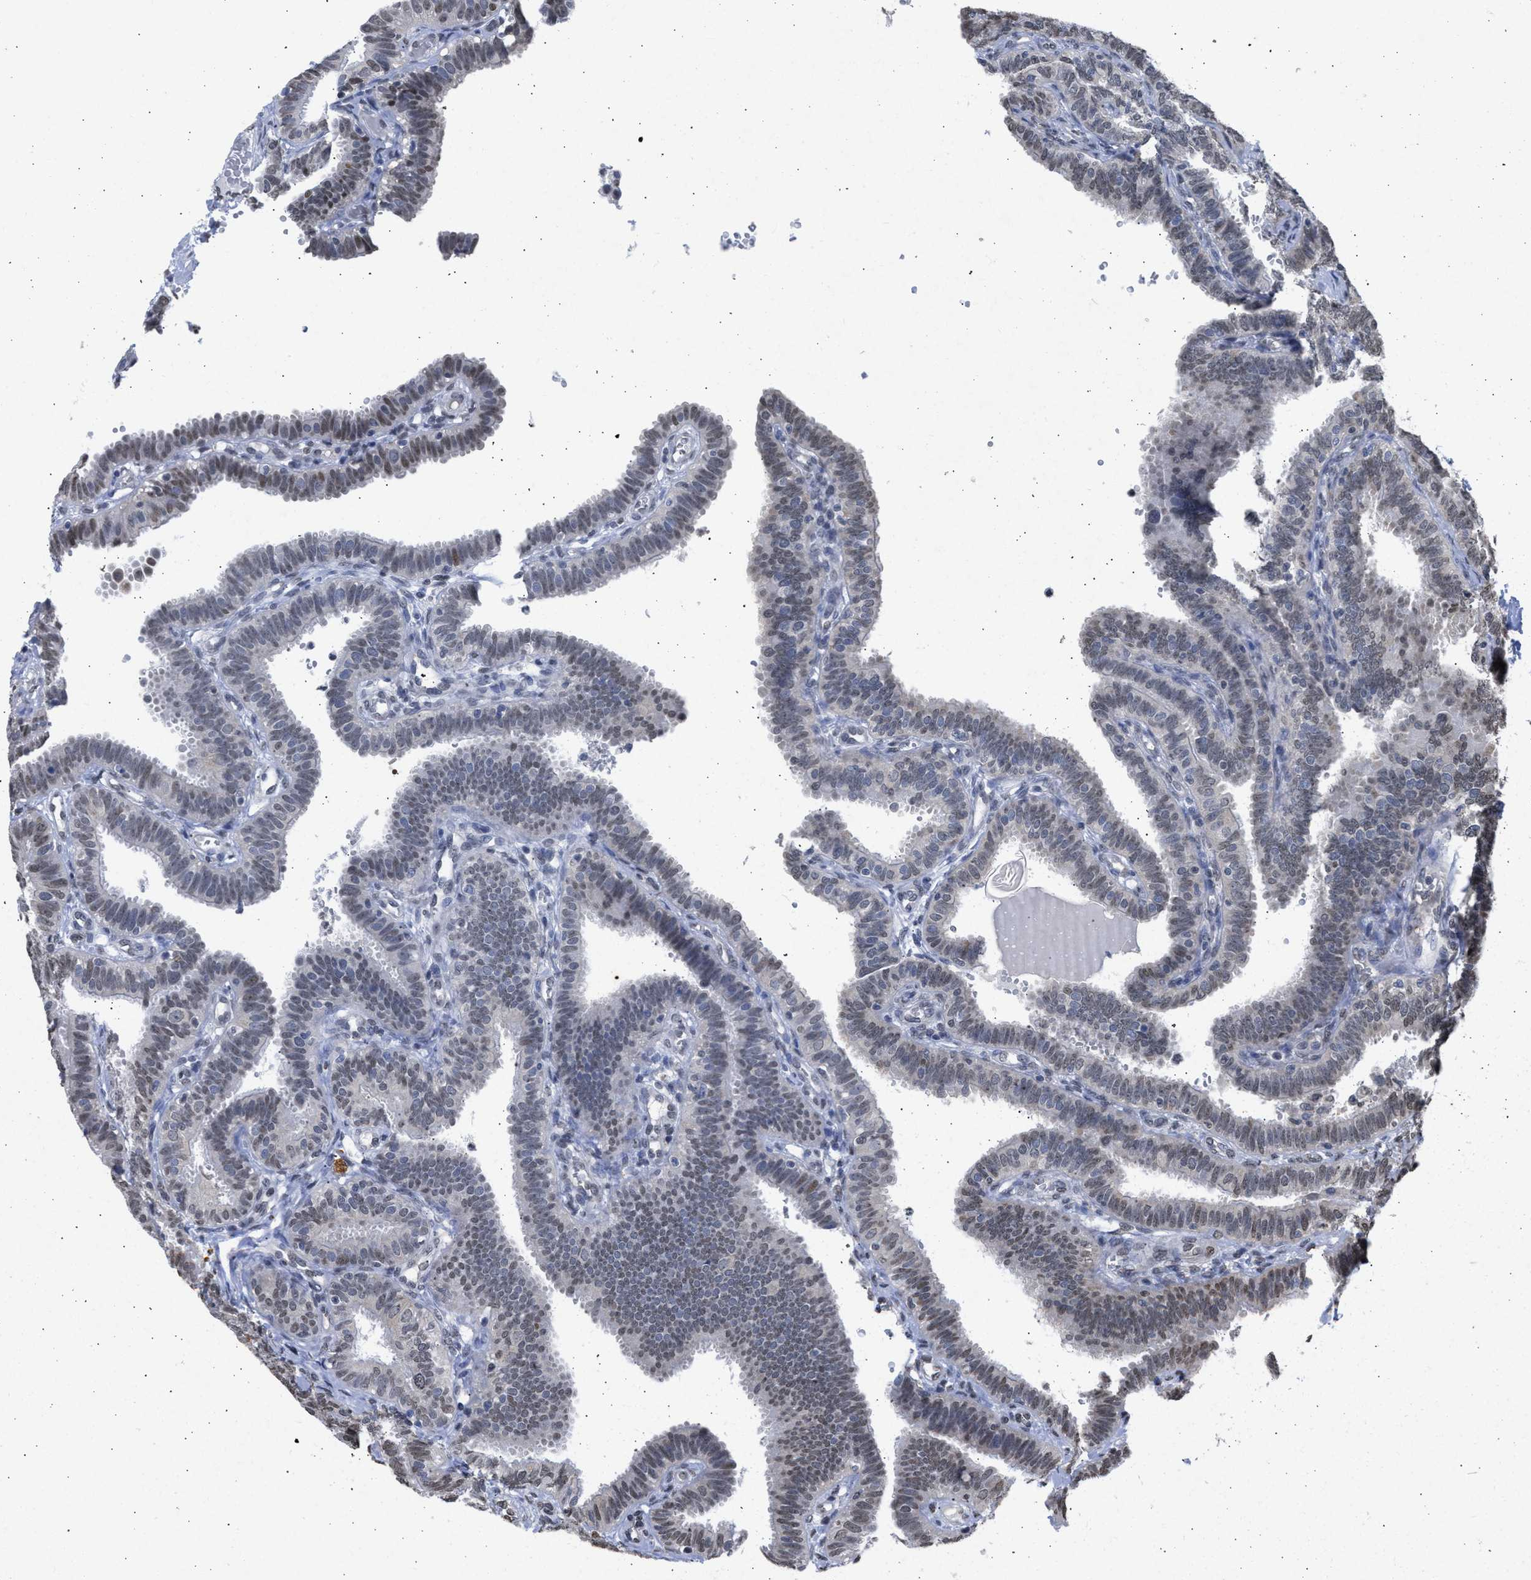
{"staining": {"intensity": "weak", "quantity": "25%-75%", "location": "nuclear"}, "tissue": "fallopian tube", "cell_type": "Glandular cells", "image_type": "normal", "snomed": [{"axis": "morphology", "description": "Normal tissue, NOS"}, {"axis": "topography", "description": "Fallopian tube"}, {"axis": "topography", "description": "Placenta"}], "caption": "Immunohistochemistry (IHC) micrograph of benign fallopian tube: human fallopian tube stained using immunohistochemistry exhibits low levels of weak protein expression localized specifically in the nuclear of glandular cells, appearing as a nuclear brown color.", "gene": "NUP35", "patient": {"sex": "female", "age": 34}}